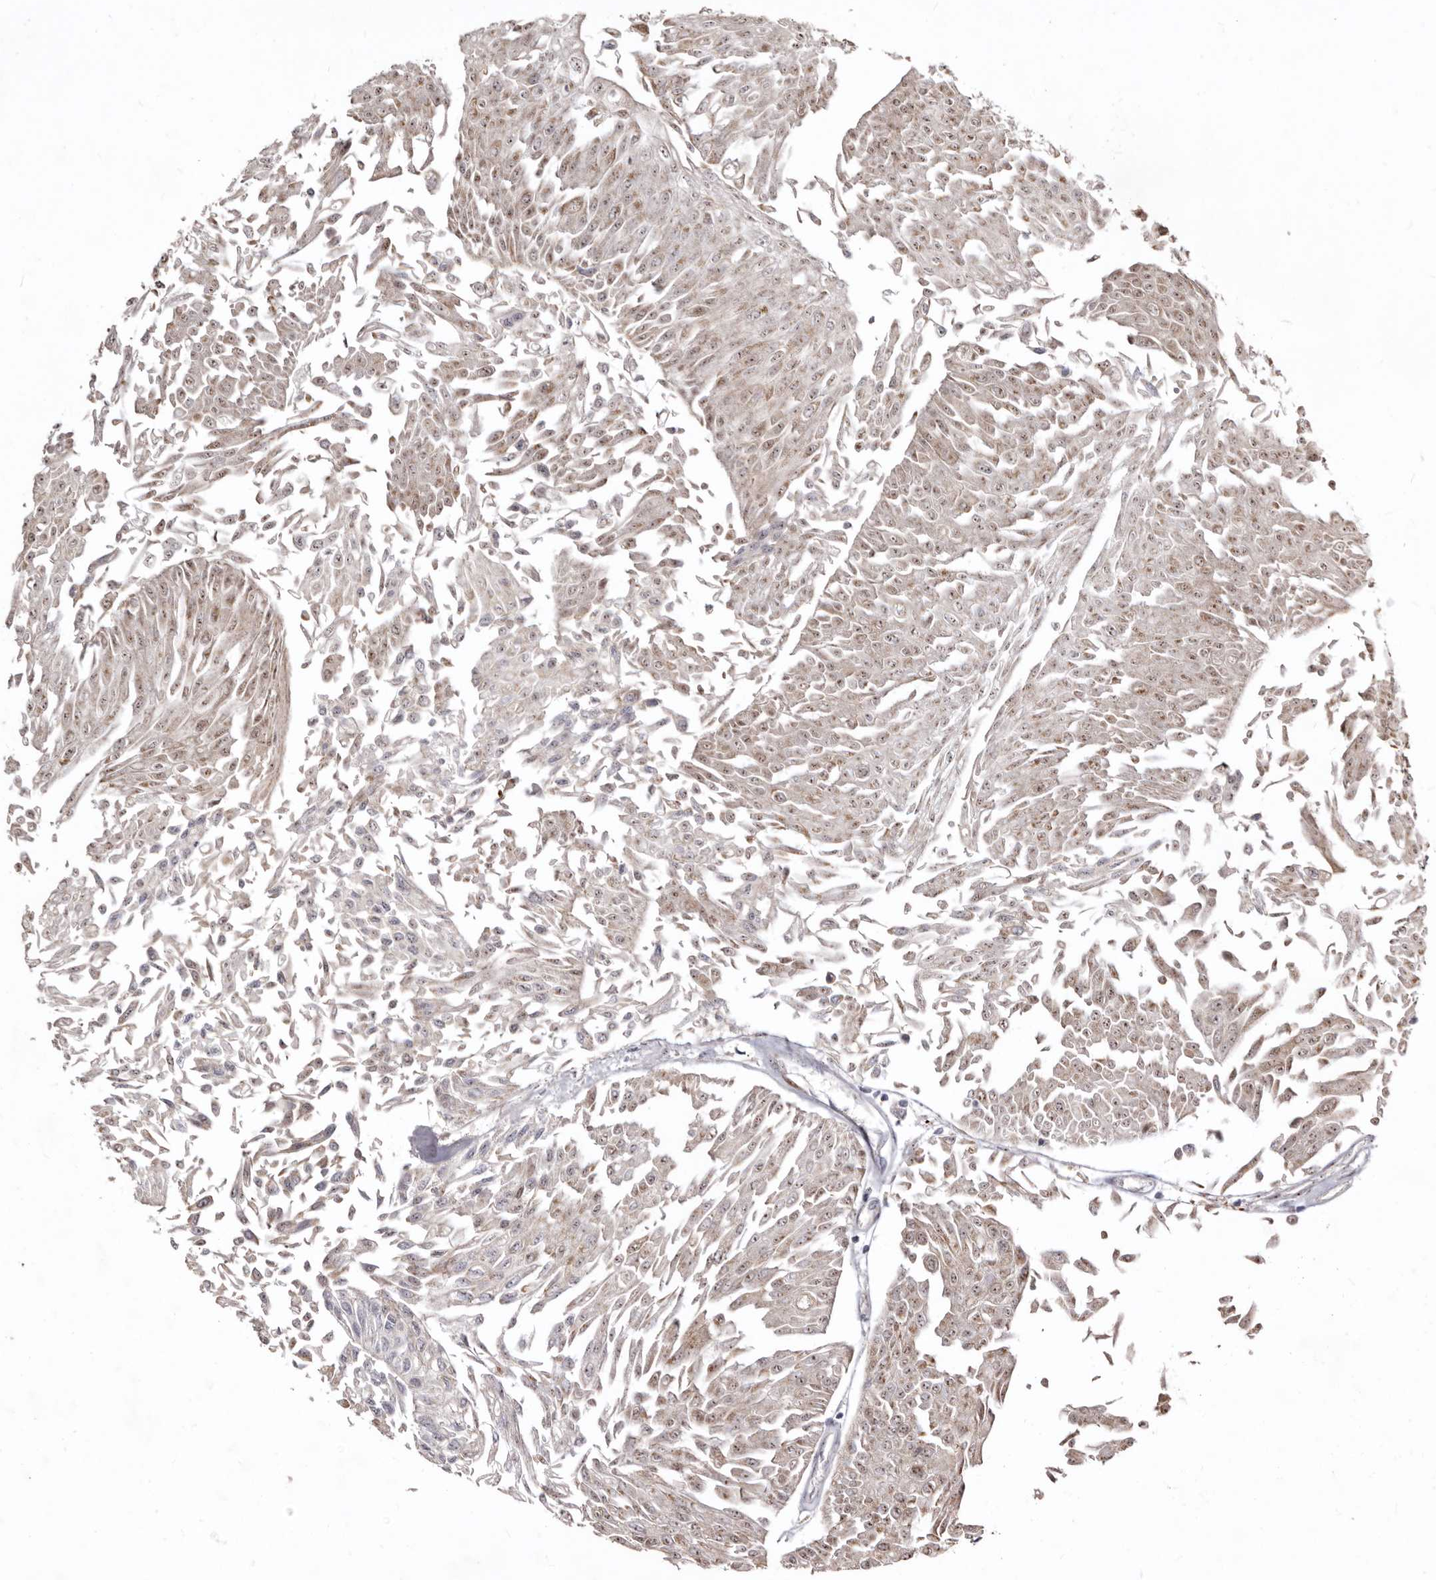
{"staining": {"intensity": "weak", "quantity": ">75%", "location": "cytoplasmic/membranous,nuclear"}, "tissue": "urothelial cancer", "cell_type": "Tumor cells", "image_type": "cancer", "snomed": [{"axis": "morphology", "description": "Urothelial carcinoma, Low grade"}, {"axis": "topography", "description": "Urinary bladder"}], "caption": "This is a photomicrograph of immunohistochemistry staining of urothelial cancer, which shows weak expression in the cytoplasmic/membranous and nuclear of tumor cells.", "gene": "SMC4", "patient": {"sex": "male", "age": 67}}